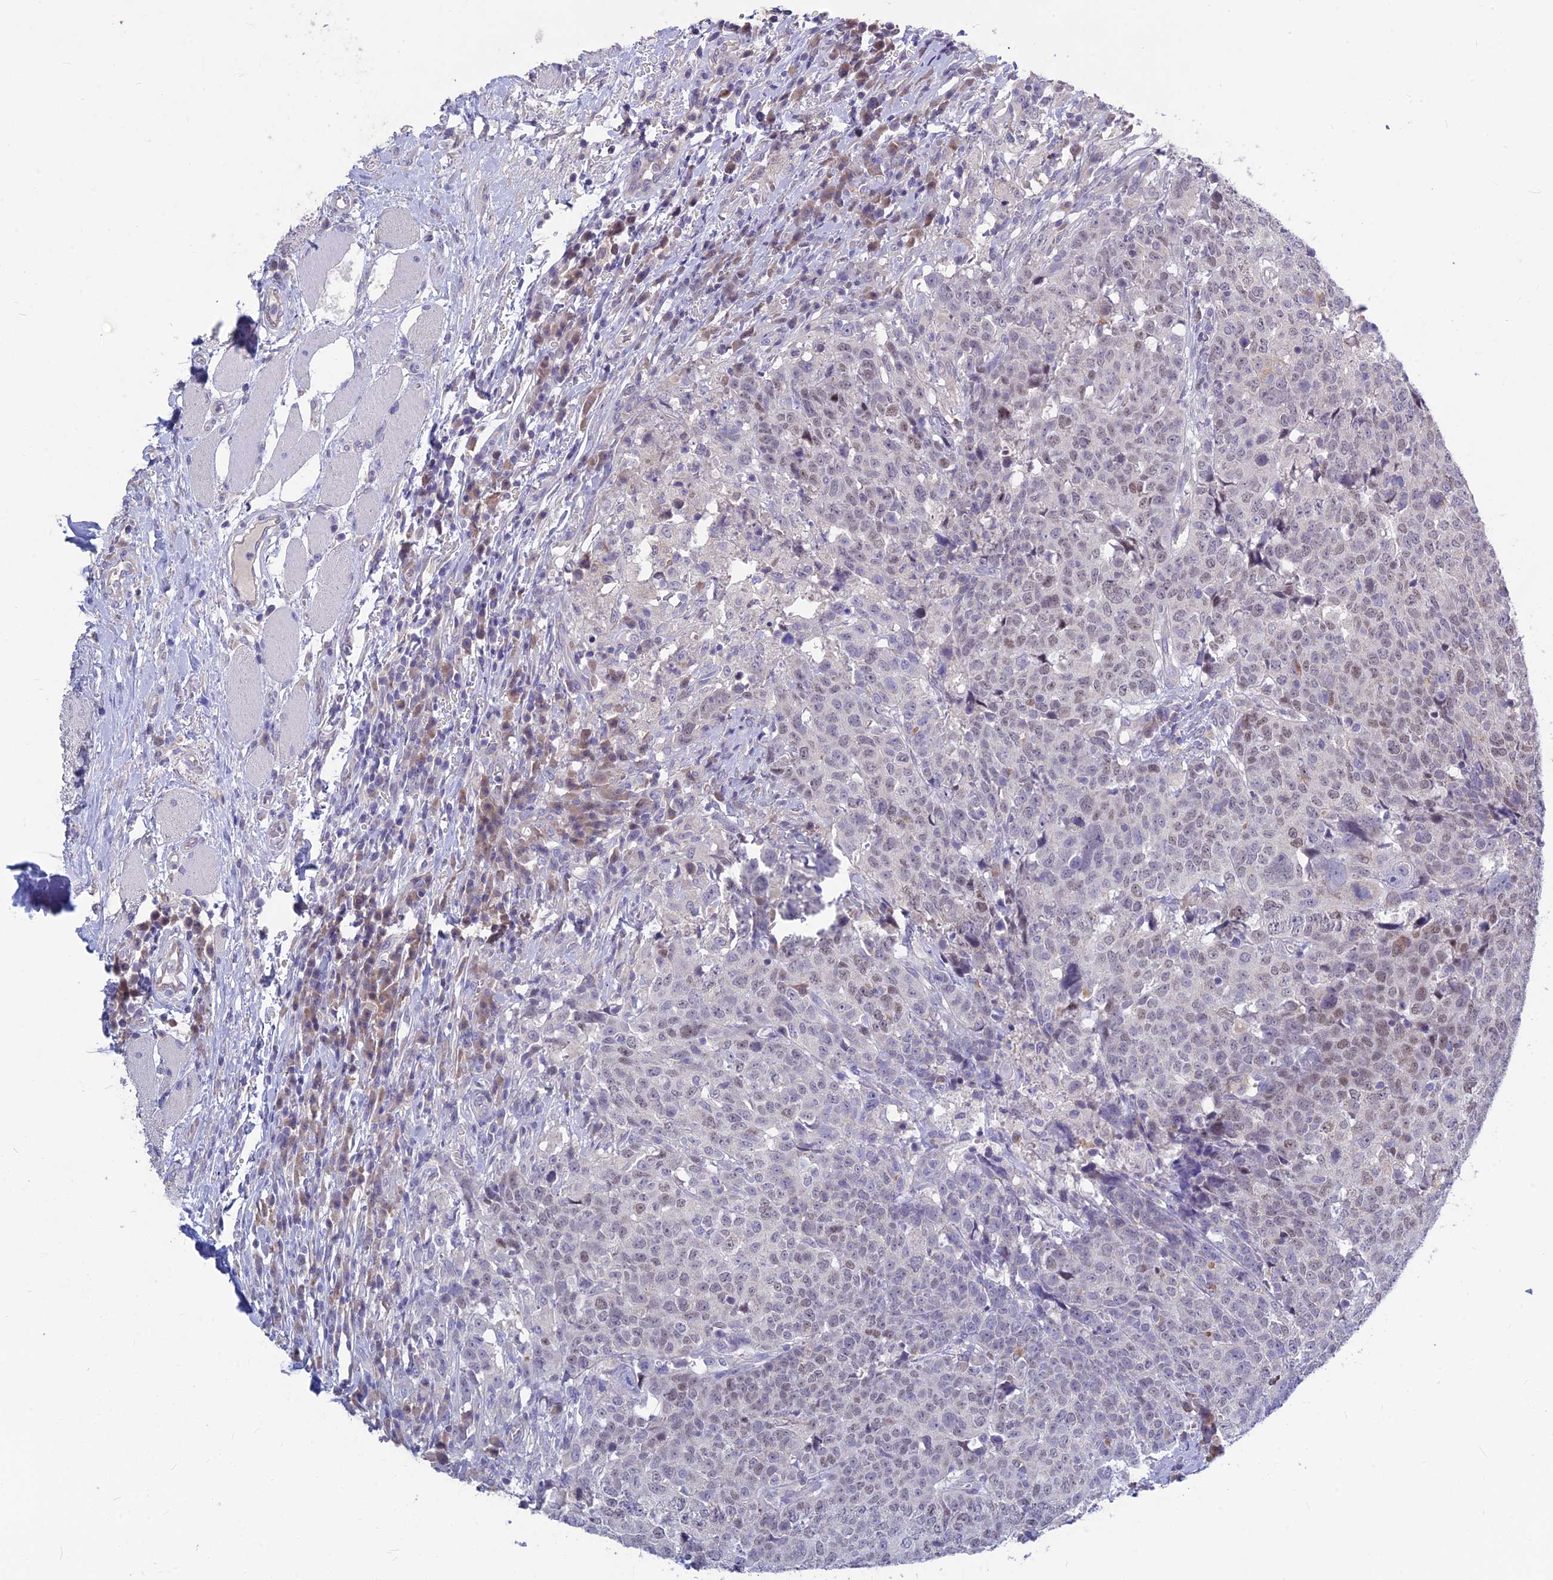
{"staining": {"intensity": "weak", "quantity": "<25%", "location": "nuclear"}, "tissue": "head and neck cancer", "cell_type": "Tumor cells", "image_type": "cancer", "snomed": [{"axis": "morphology", "description": "Squamous cell carcinoma, NOS"}, {"axis": "topography", "description": "Head-Neck"}], "caption": "Head and neck cancer was stained to show a protein in brown. There is no significant staining in tumor cells.", "gene": "SNTN", "patient": {"sex": "male", "age": 66}}